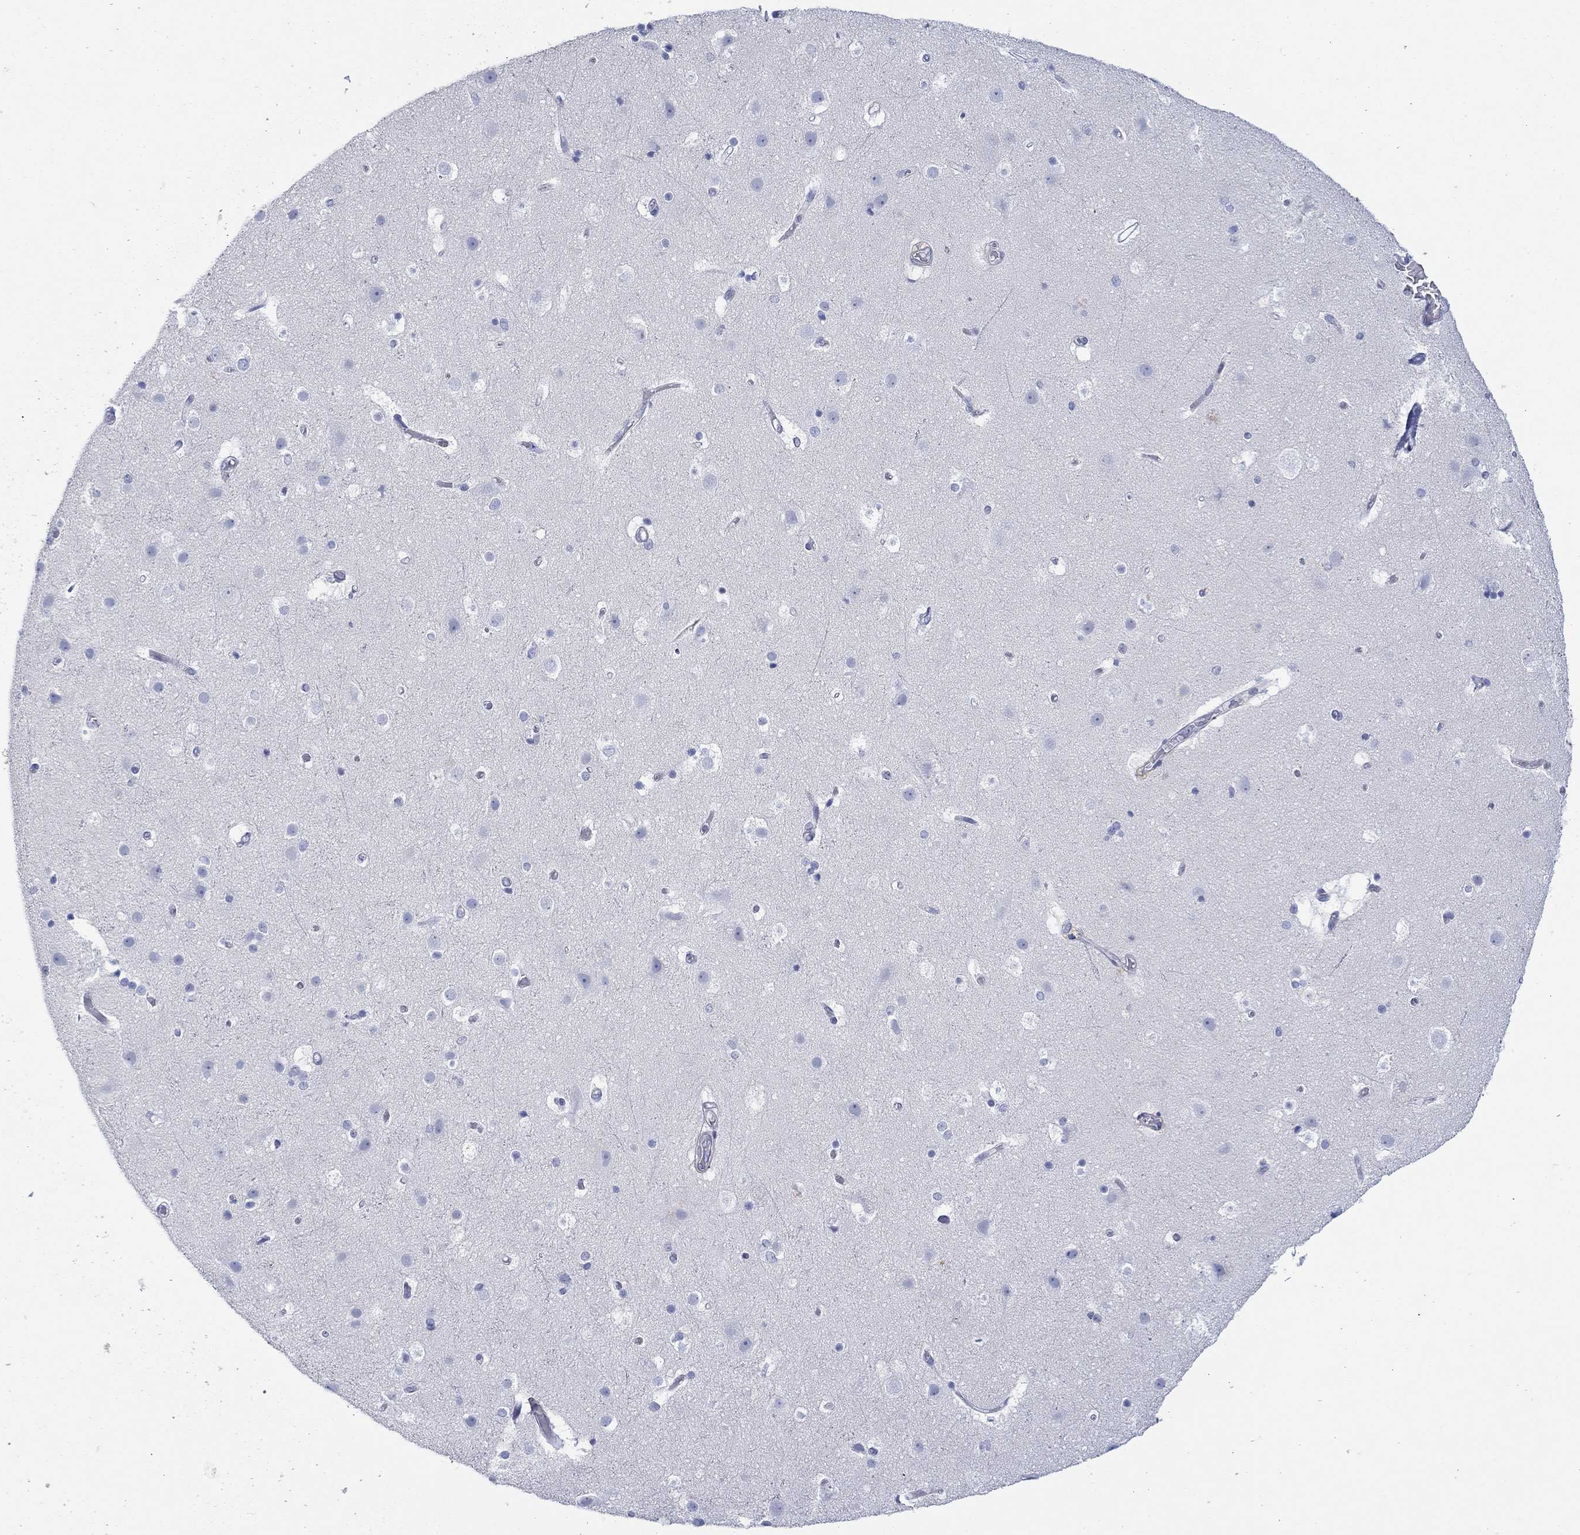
{"staining": {"intensity": "negative", "quantity": "none", "location": "none"}, "tissue": "cerebral cortex", "cell_type": "Endothelial cells", "image_type": "normal", "snomed": [{"axis": "morphology", "description": "Normal tissue, NOS"}, {"axis": "topography", "description": "Cerebral cortex"}], "caption": "IHC histopathology image of normal cerebral cortex: human cerebral cortex stained with DAB exhibits no significant protein staining in endothelial cells.", "gene": "PPIL6", "patient": {"sex": "female", "age": 52}}